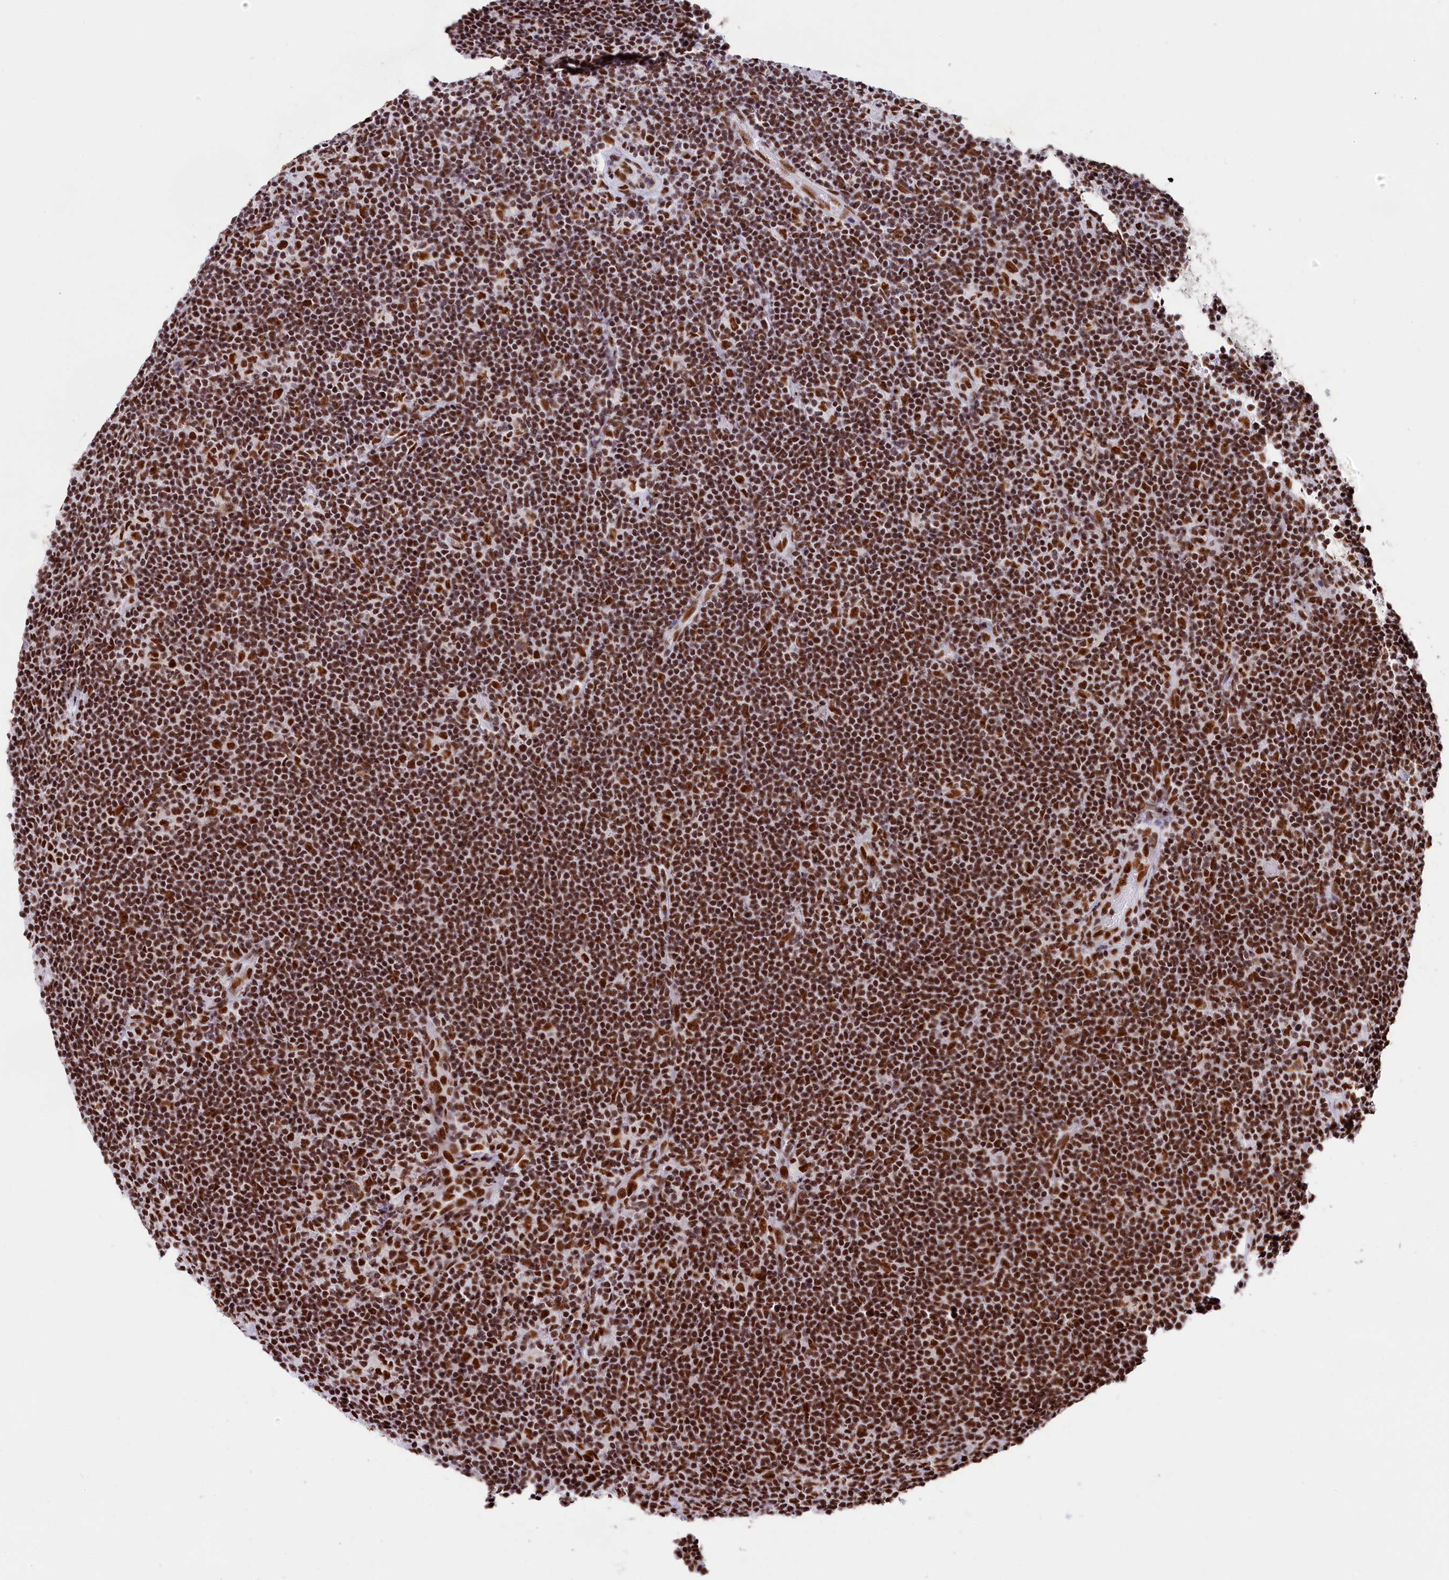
{"staining": {"intensity": "moderate", "quantity": ">75%", "location": "nuclear"}, "tissue": "lymphoma", "cell_type": "Tumor cells", "image_type": "cancer", "snomed": [{"axis": "morphology", "description": "Hodgkin's disease, NOS"}, {"axis": "topography", "description": "Lymph node"}], "caption": "An image showing moderate nuclear expression in approximately >75% of tumor cells in lymphoma, as visualized by brown immunohistochemical staining.", "gene": "SNRNP70", "patient": {"sex": "female", "age": 57}}